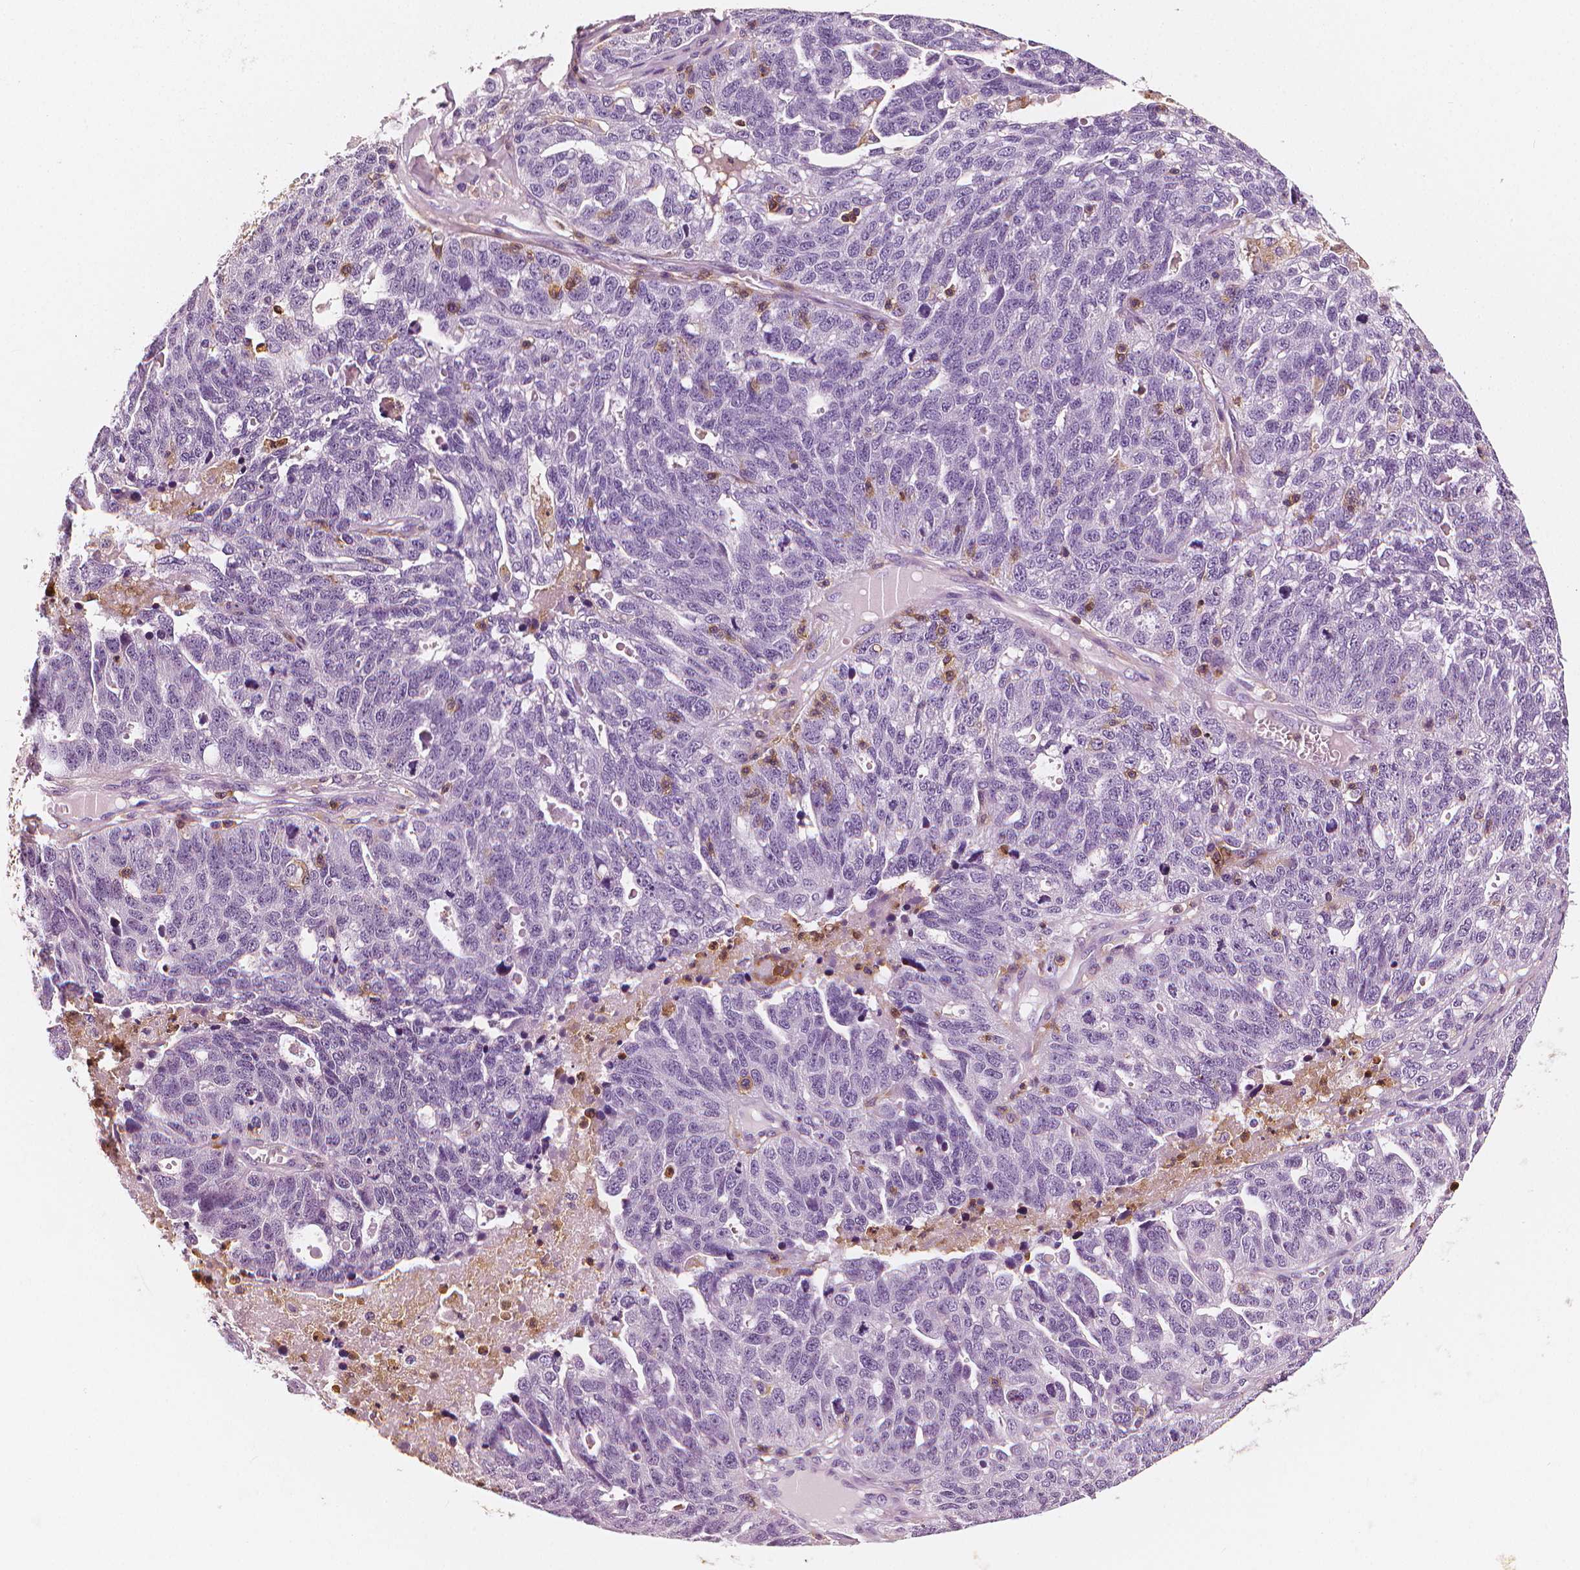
{"staining": {"intensity": "negative", "quantity": "none", "location": "none"}, "tissue": "ovarian cancer", "cell_type": "Tumor cells", "image_type": "cancer", "snomed": [{"axis": "morphology", "description": "Cystadenocarcinoma, serous, NOS"}, {"axis": "topography", "description": "Ovary"}], "caption": "DAB immunohistochemical staining of human ovarian serous cystadenocarcinoma displays no significant staining in tumor cells.", "gene": "PTPRC", "patient": {"sex": "female", "age": 71}}